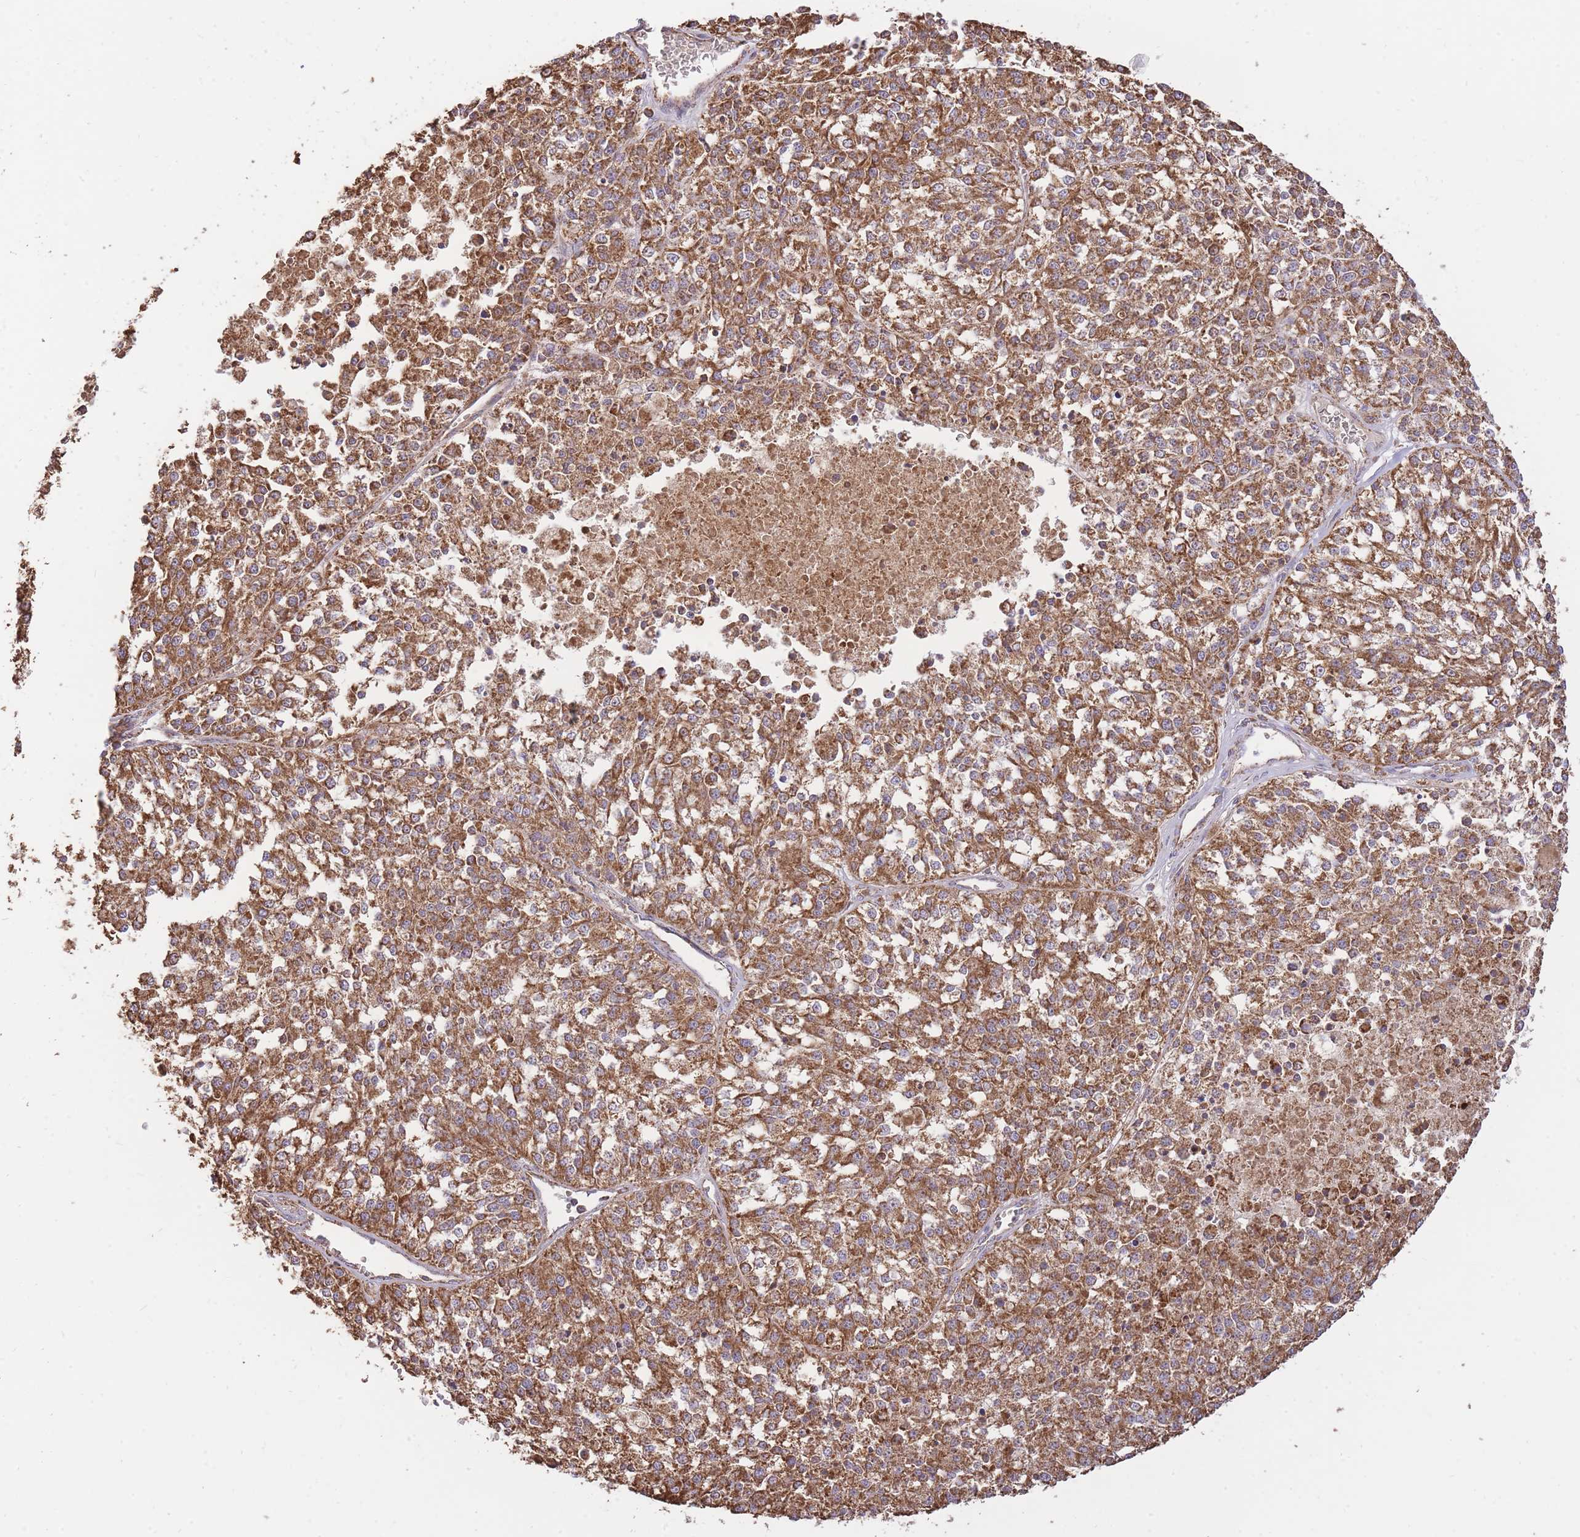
{"staining": {"intensity": "moderate", "quantity": ">75%", "location": "cytoplasmic/membranous"}, "tissue": "melanoma", "cell_type": "Tumor cells", "image_type": "cancer", "snomed": [{"axis": "morphology", "description": "Malignant melanoma, NOS"}, {"axis": "topography", "description": "Skin"}], "caption": "IHC histopathology image of human melanoma stained for a protein (brown), which reveals medium levels of moderate cytoplasmic/membranous staining in approximately >75% of tumor cells.", "gene": "PREP", "patient": {"sex": "female", "age": 64}}